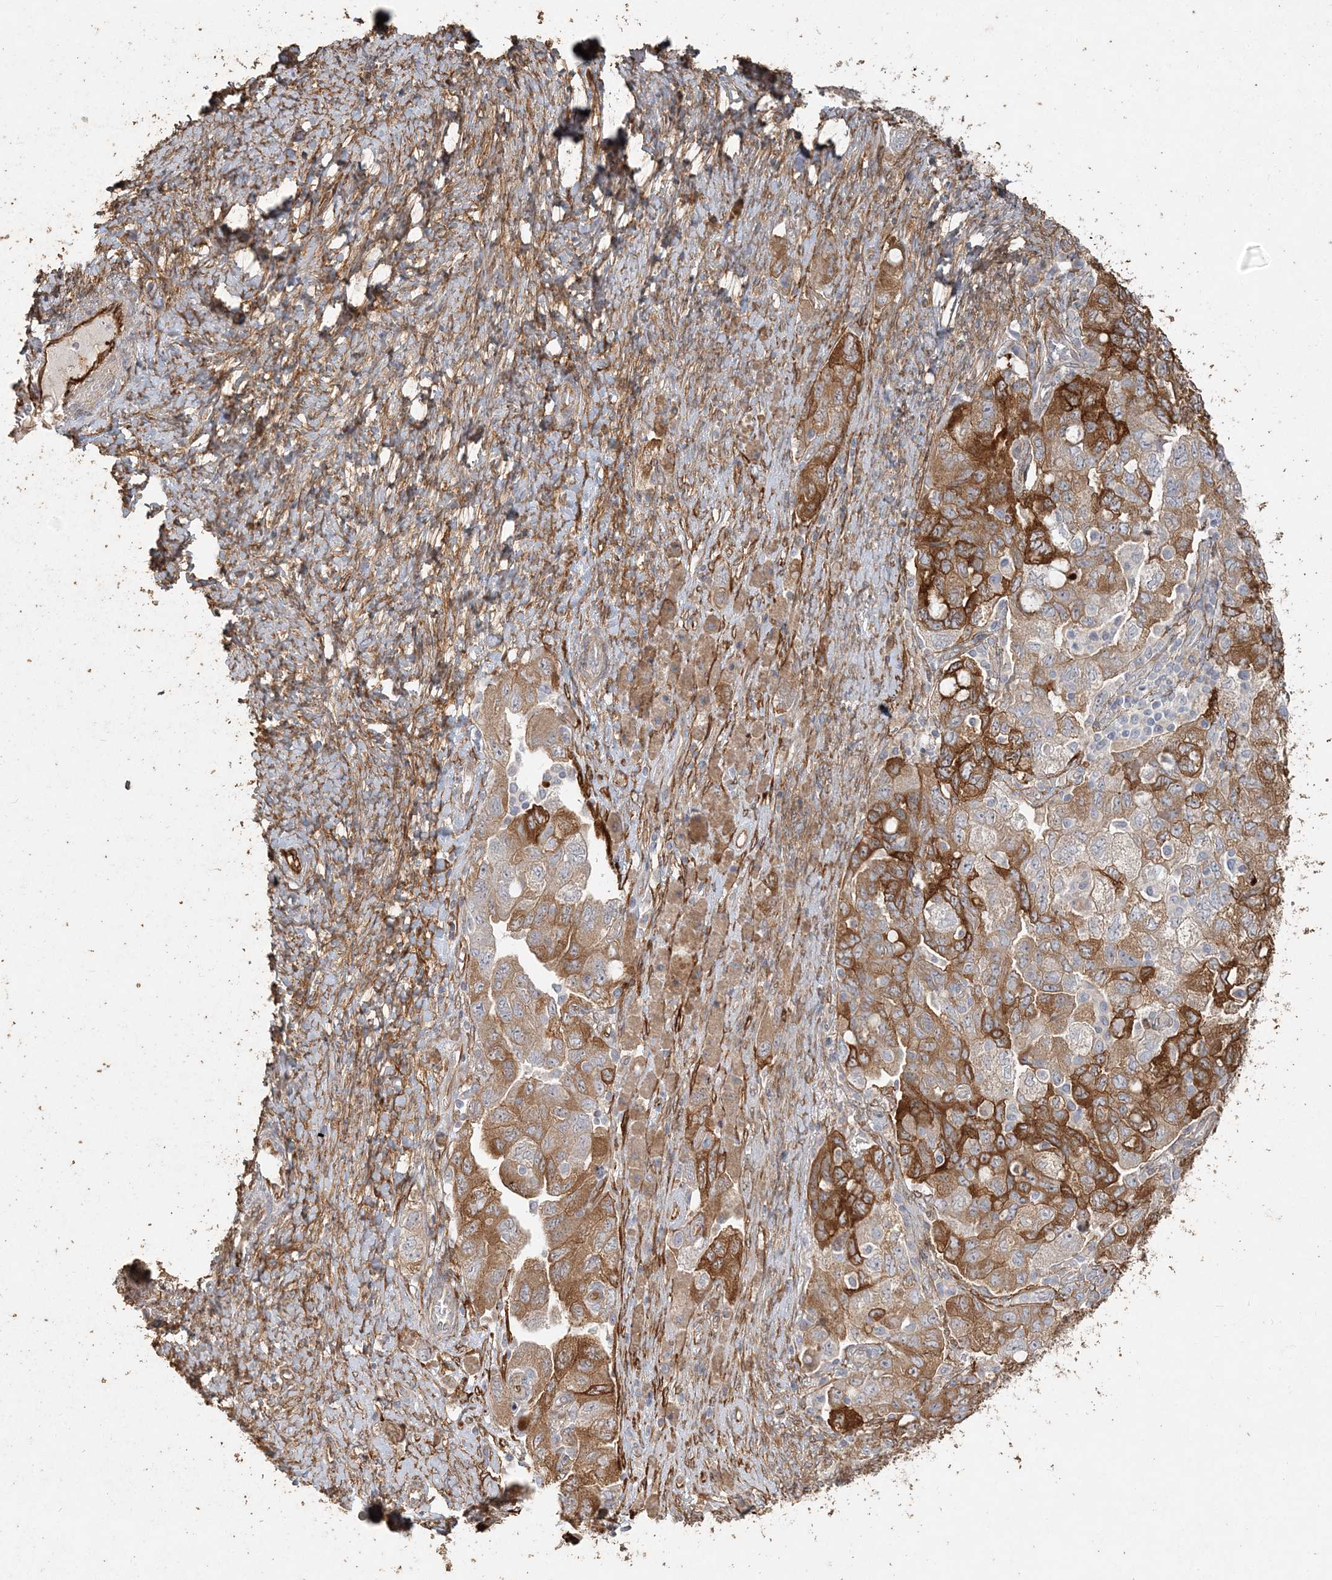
{"staining": {"intensity": "moderate", "quantity": ">75%", "location": "cytoplasmic/membranous"}, "tissue": "ovarian cancer", "cell_type": "Tumor cells", "image_type": "cancer", "snomed": [{"axis": "morphology", "description": "Carcinoma, NOS"}, {"axis": "morphology", "description": "Cystadenocarcinoma, serous, NOS"}, {"axis": "topography", "description": "Ovary"}], "caption": "Moderate cytoplasmic/membranous protein positivity is present in about >75% of tumor cells in ovarian carcinoma.", "gene": "RNF145", "patient": {"sex": "female", "age": 69}}